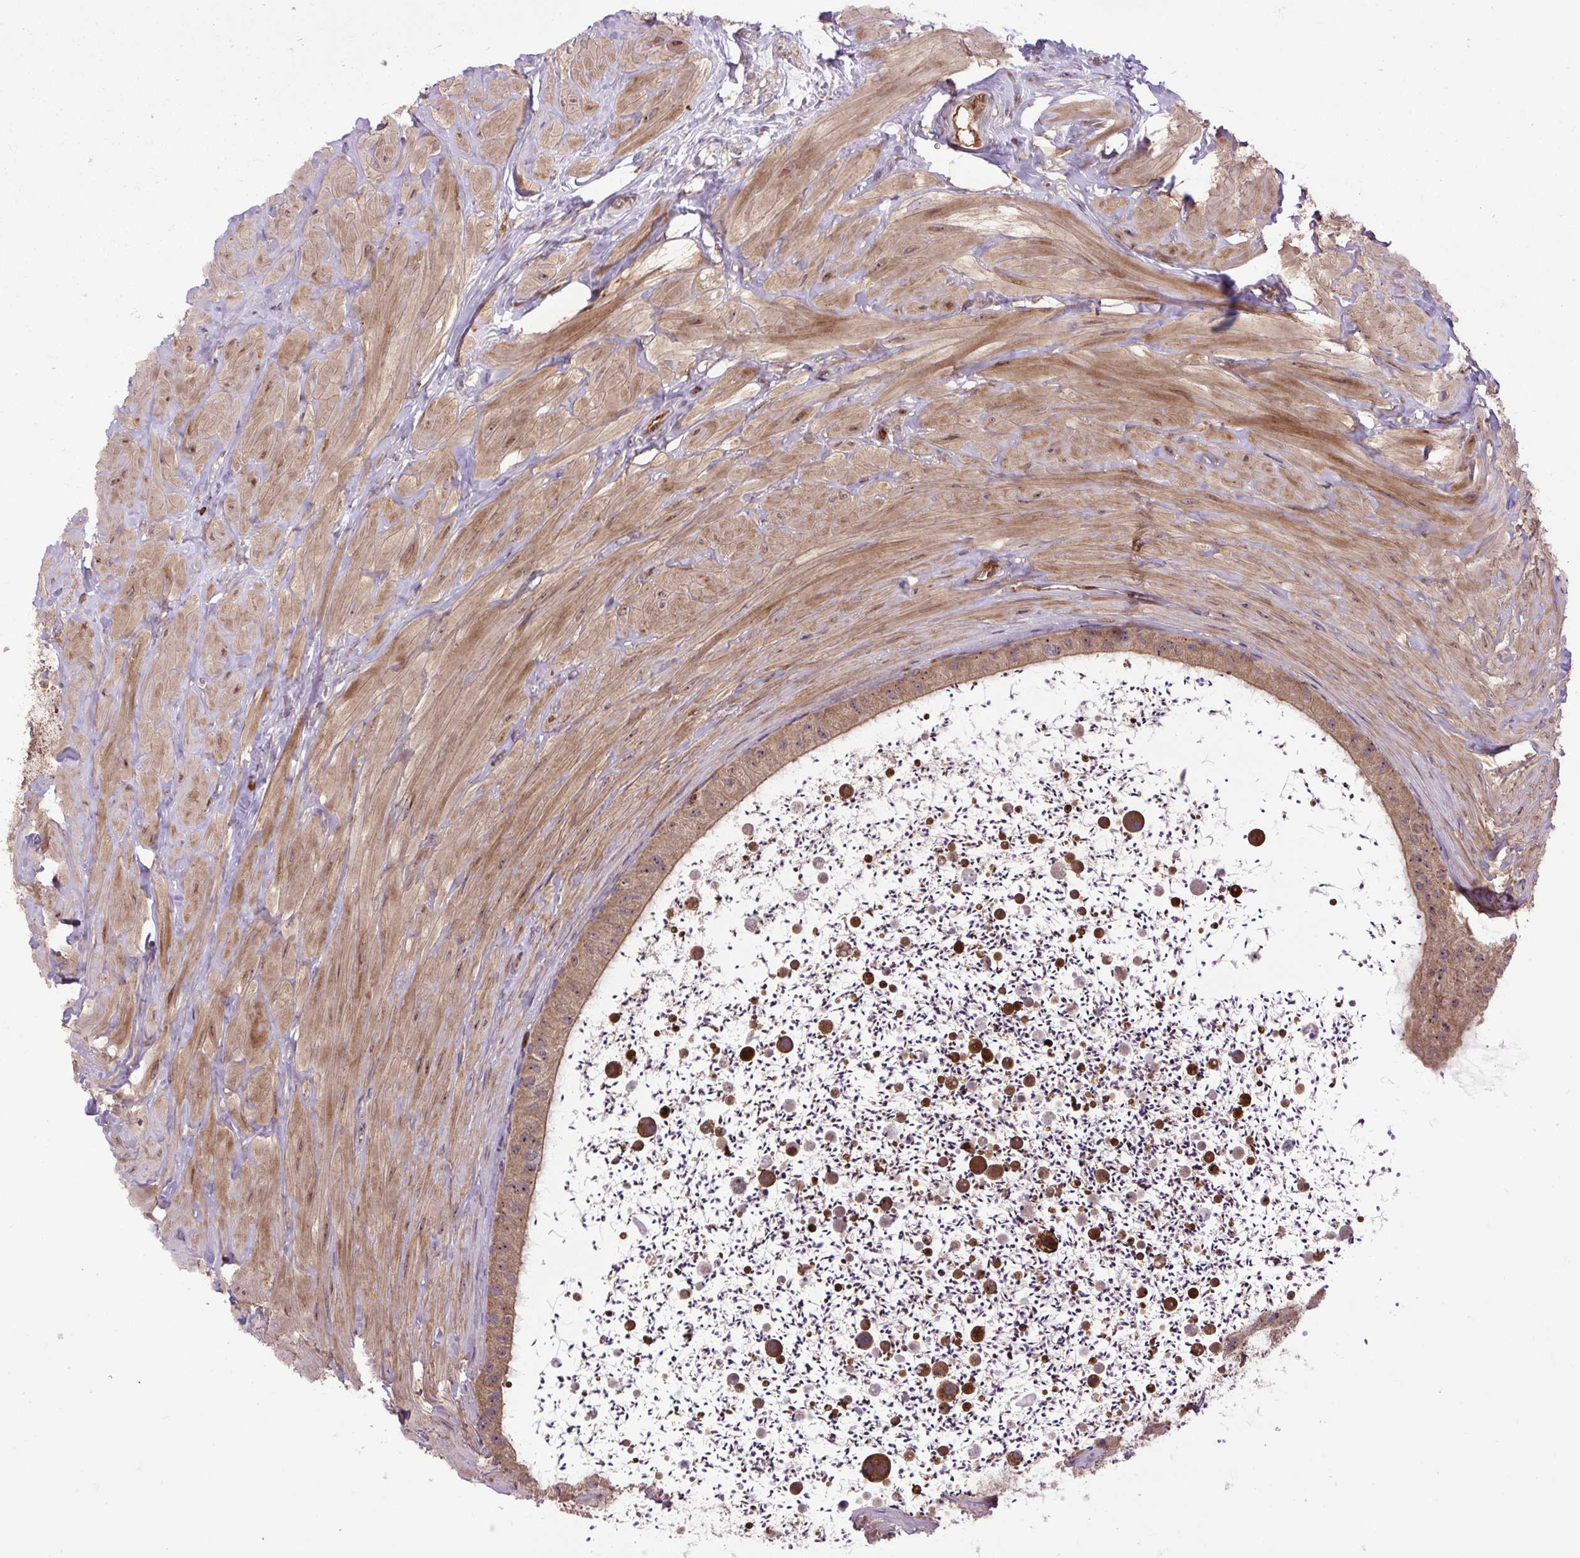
{"staining": {"intensity": "moderate", "quantity": ">75%", "location": "cytoplasmic/membranous"}, "tissue": "epididymis", "cell_type": "Glandular cells", "image_type": "normal", "snomed": [{"axis": "morphology", "description": "Normal tissue, NOS"}, {"axis": "topography", "description": "Epididymis"}, {"axis": "topography", "description": "Peripheral nerve tissue"}], "caption": "Immunohistochemistry photomicrograph of unremarkable human epididymis stained for a protein (brown), which reveals medium levels of moderate cytoplasmic/membranous positivity in about >75% of glandular cells.", "gene": "PLCG1", "patient": {"sex": "male", "age": 32}}